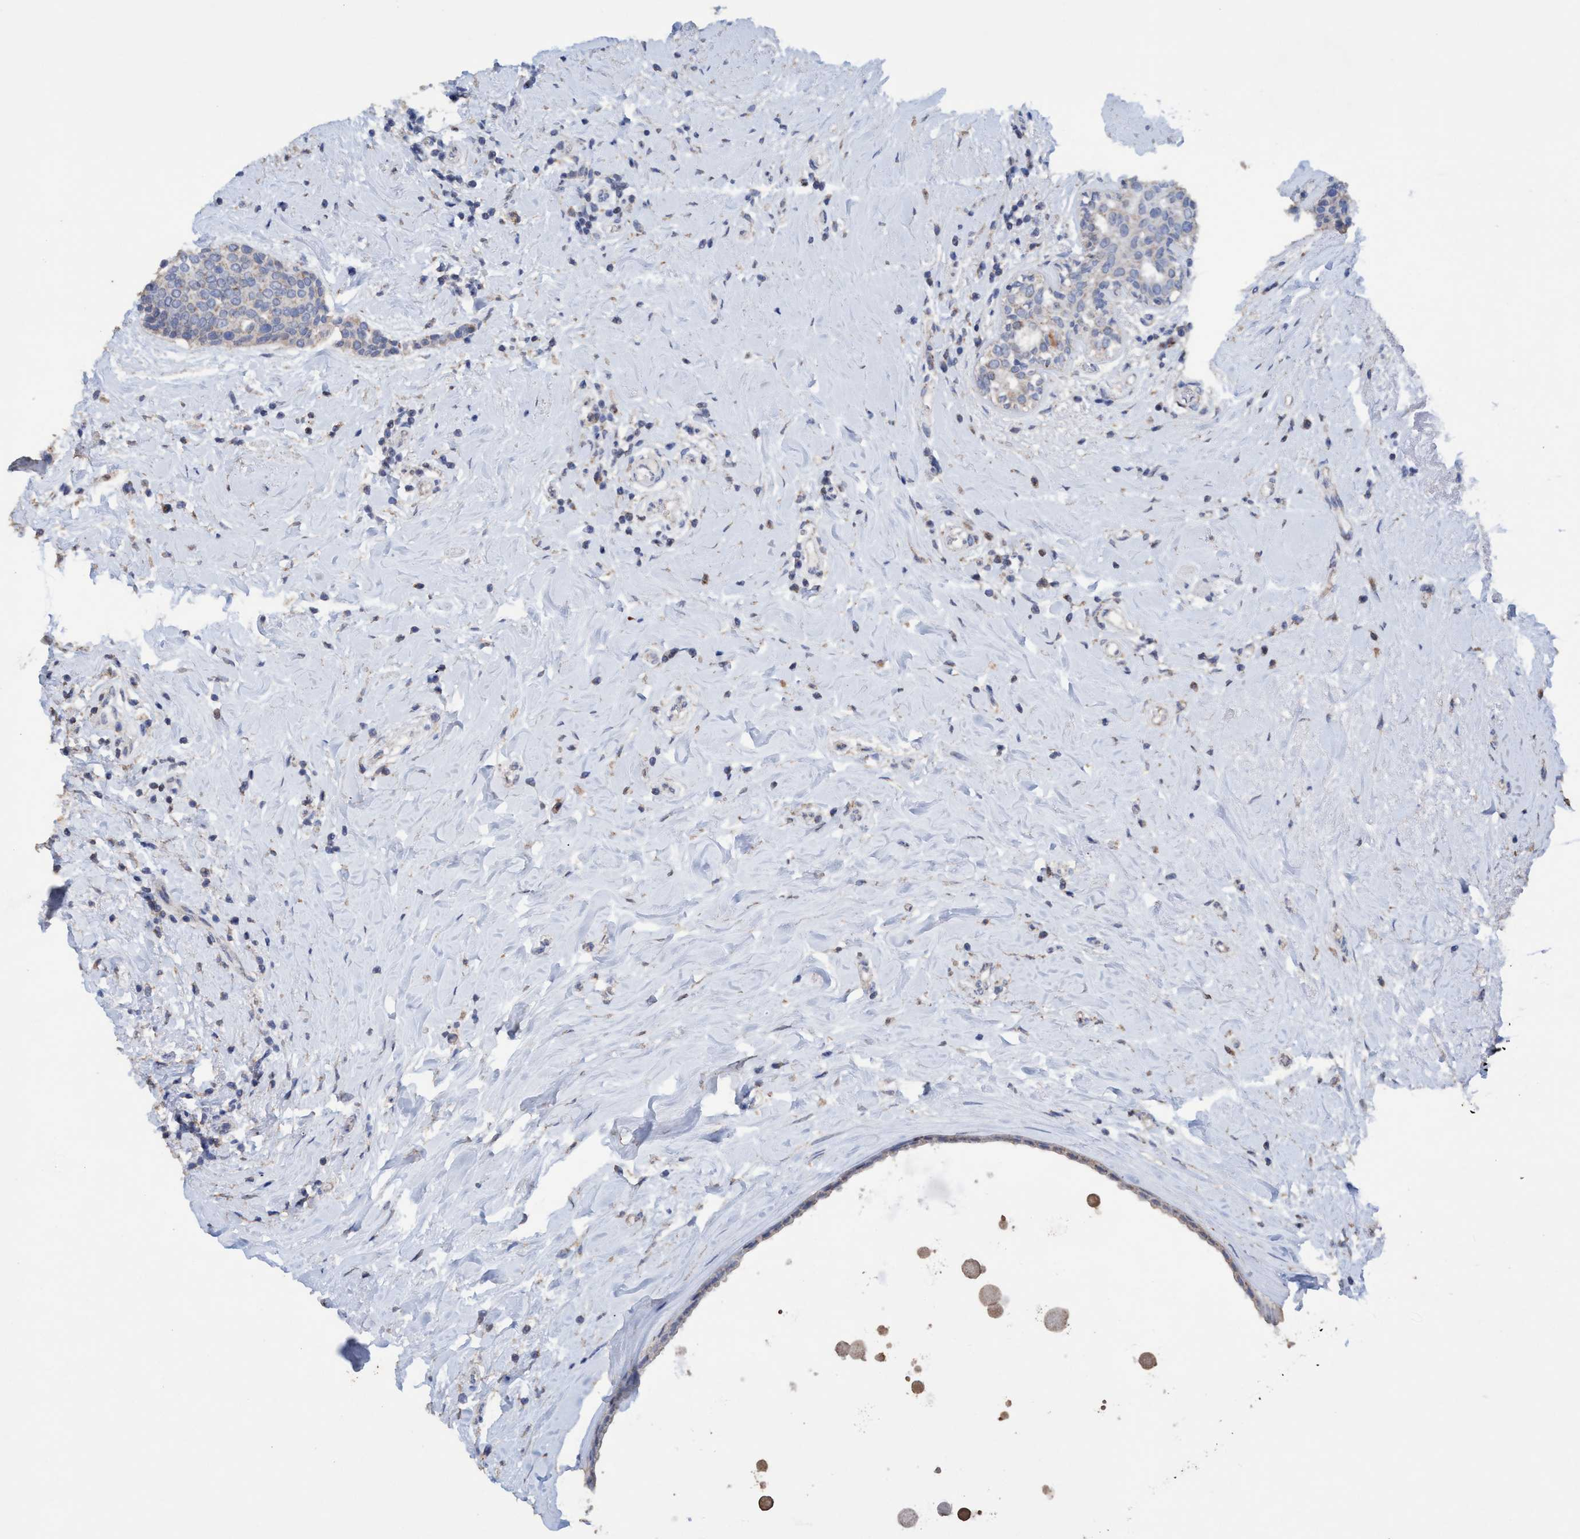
{"staining": {"intensity": "weak", "quantity": "<25%", "location": "cytoplasmic/membranous"}, "tissue": "breast cancer", "cell_type": "Tumor cells", "image_type": "cancer", "snomed": [{"axis": "morphology", "description": "Duct carcinoma"}, {"axis": "topography", "description": "Breast"}], "caption": "A histopathology image of invasive ductal carcinoma (breast) stained for a protein displays no brown staining in tumor cells.", "gene": "RSAD1", "patient": {"sex": "female", "age": 55}}